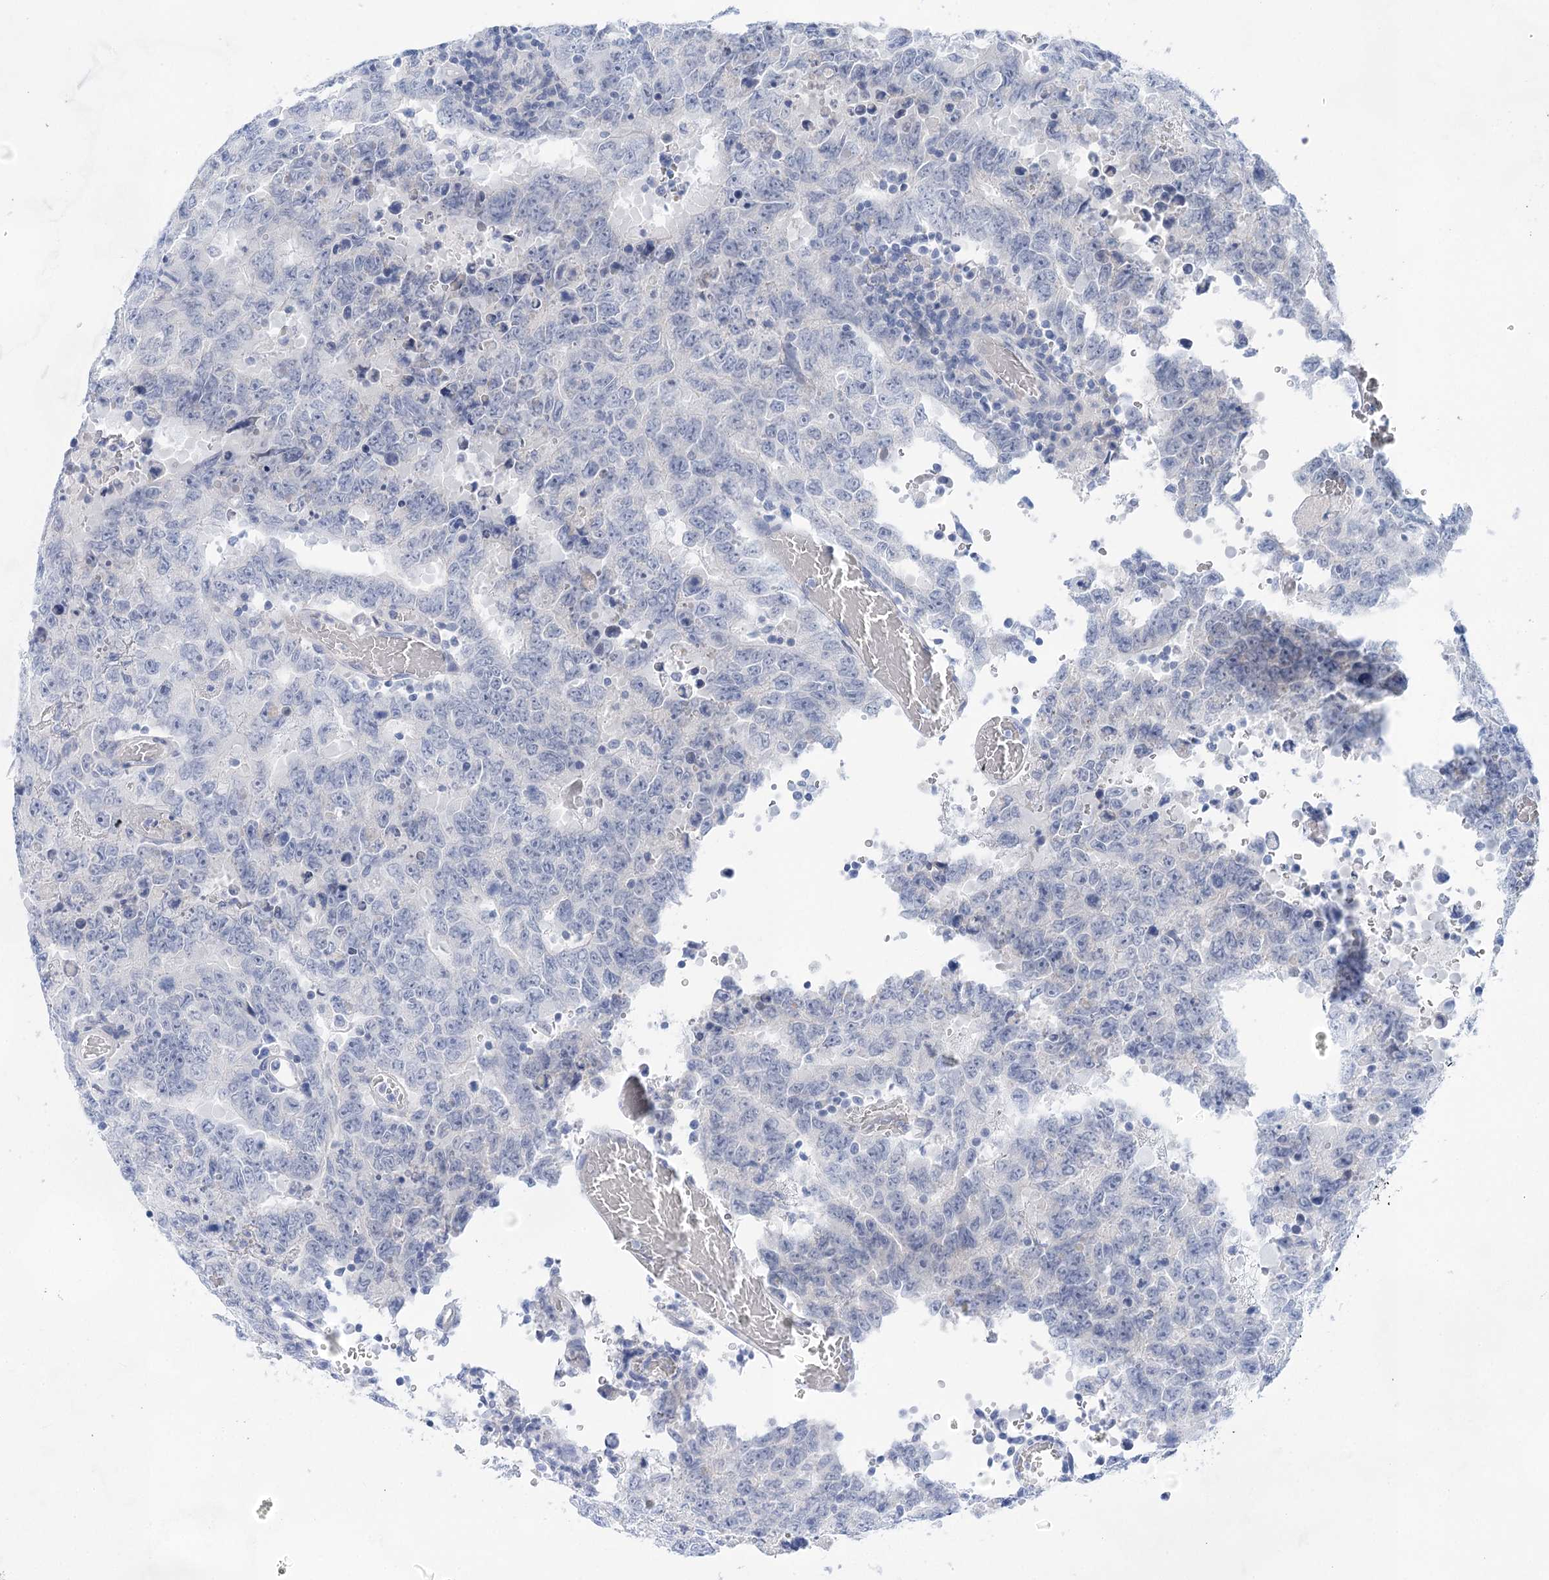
{"staining": {"intensity": "negative", "quantity": "none", "location": "none"}, "tissue": "testis cancer", "cell_type": "Tumor cells", "image_type": "cancer", "snomed": [{"axis": "morphology", "description": "Carcinoma, Embryonal, NOS"}, {"axis": "topography", "description": "Testis"}], "caption": "High power microscopy histopathology image of an IHC image of testis cancer (embryonal carcinoma), revealing no significant staining in tumor cells.", "gene": "LALBA", "patient": {"sex": "male", "age": 26}}